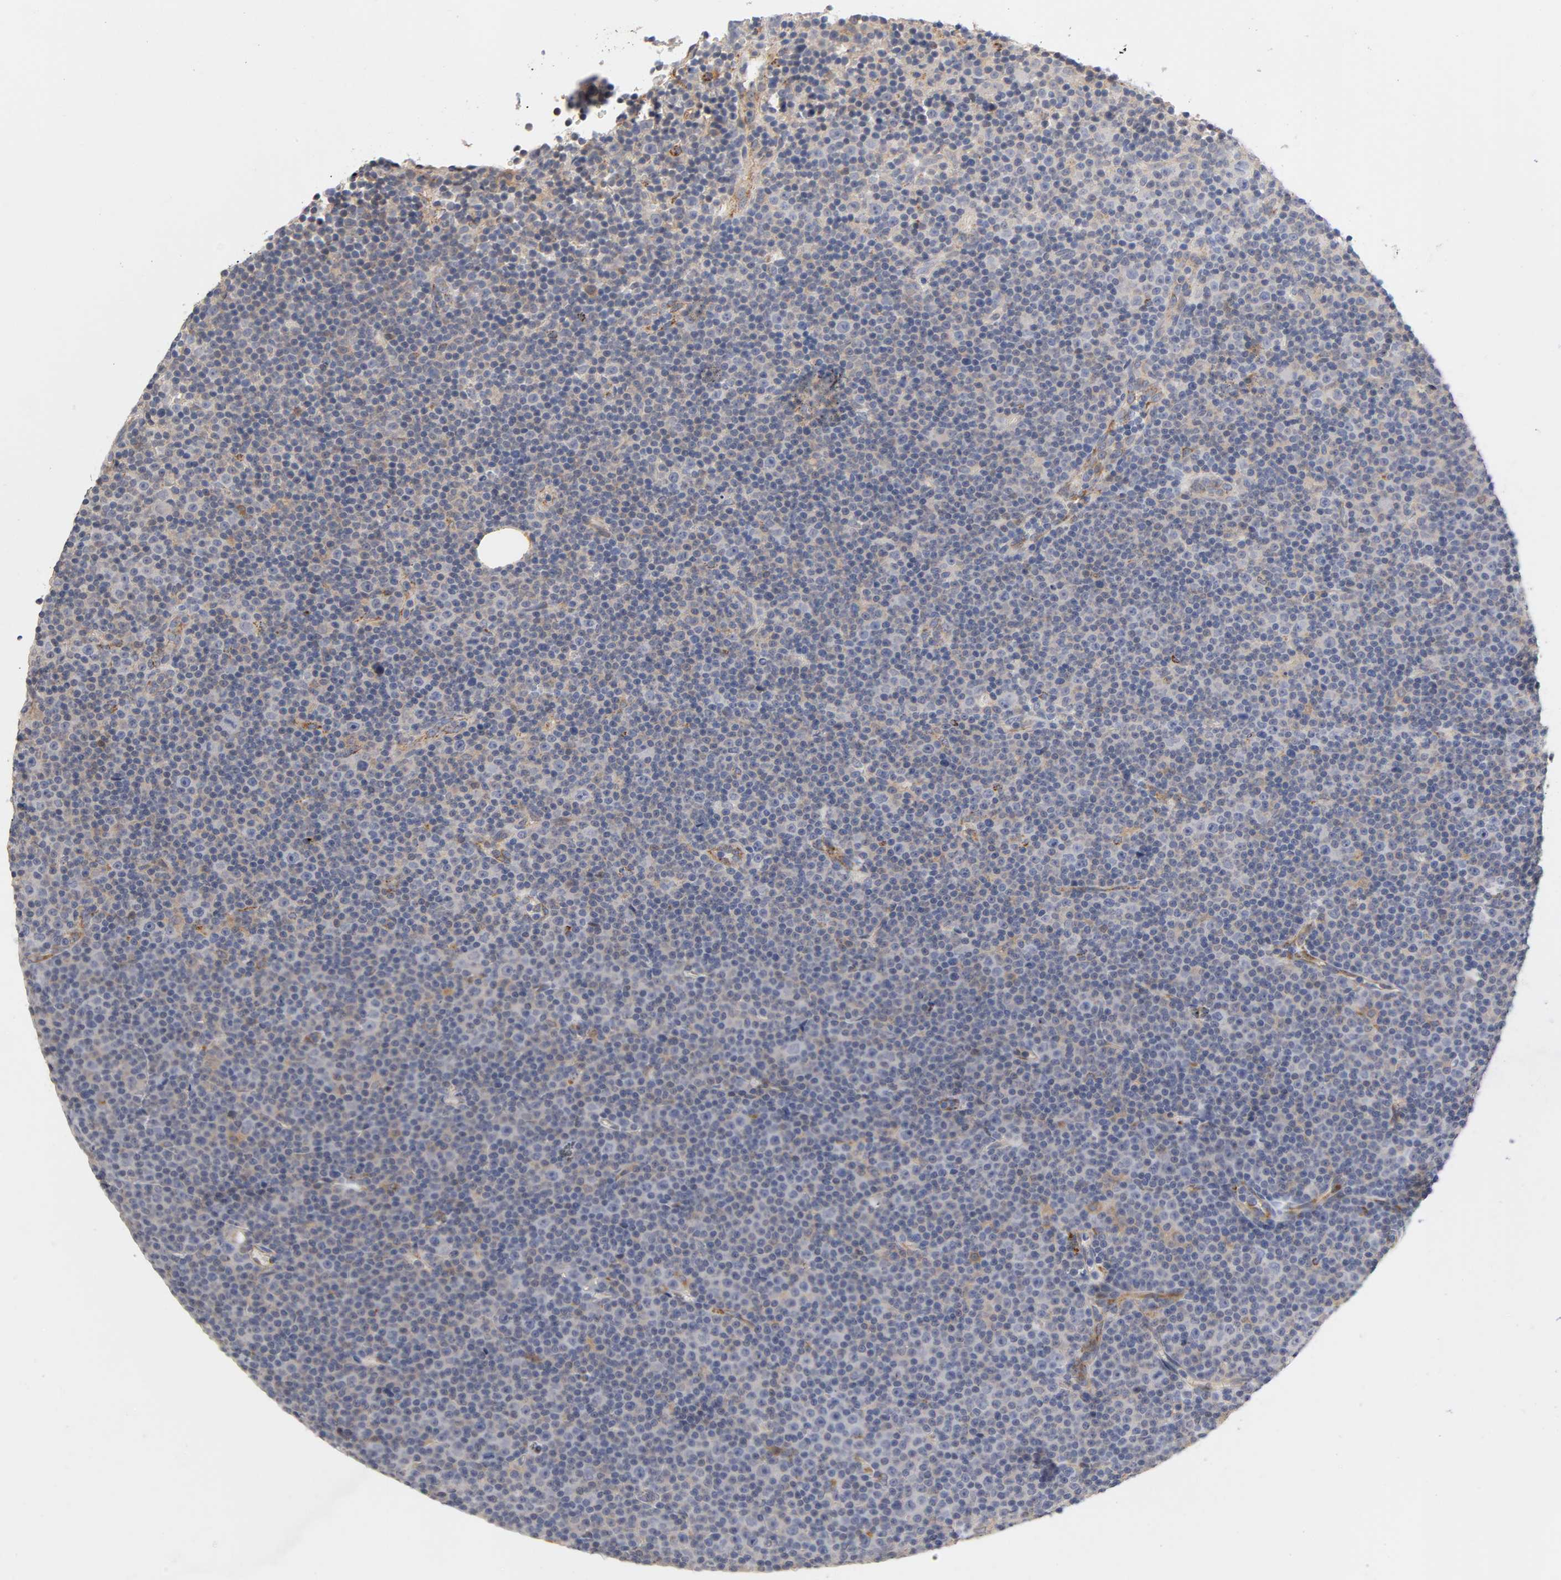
{"staining": {"intensity": "moderate", "quantity": "<25%", "location": "cytoplasmic/membranous"}, "tissue": "lymphoma", "cell_type": "Tumor cells", "image_type": "cancer", "snomed": [{"axis": "morphology", "description": "Malignant lymphoma, non-Hodgkin's type, Low grade"}, {"axis": "topography", "description": "Lymph node"}], "caption": "Immunohistochemical staining of human malignant lymphoma, non-Hodgkin's type (low-grade) exhibits low levels of moderate cytoplasmic/membranous staining in approximately <25% of tumor cells.", "gene": "ISG15", "patient": {"sex": "female", "age": 67}}